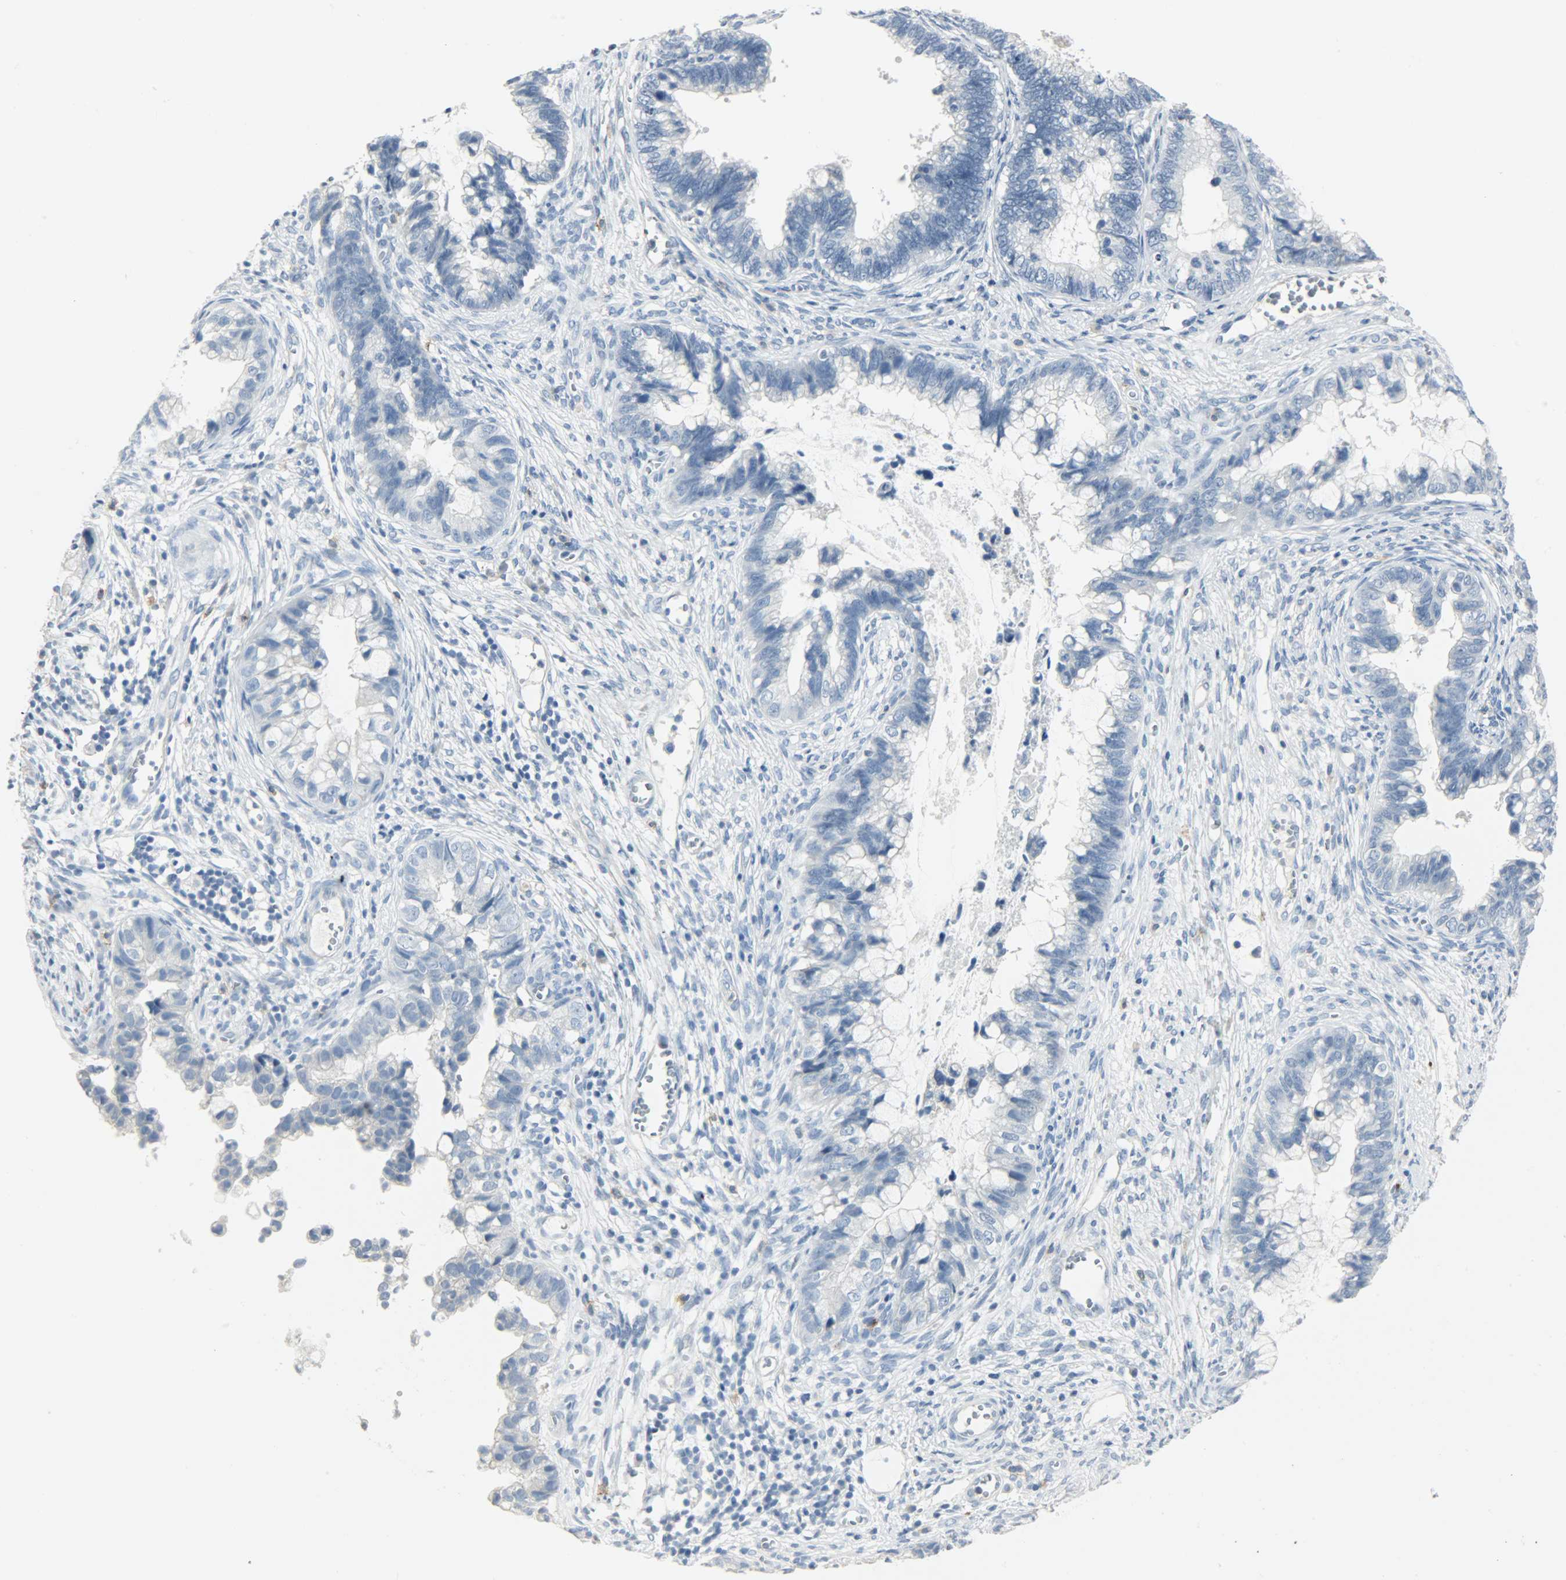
{"staining": {"intensity": "negative", "quantity": "none", "location": "none"}, "tissue": "cervical cancer", "cell_type": "Tumor cells", "image_type": "cancer", "snomed": [{"axis": "morphology", "description": "Adenocarcinoma, NOS"}, {"axis": "topography", "description": "Cervix"}], "caption": "The micrograph exhibits no significant expression in tumor cells of adenocarcinoma (cervical). The staining was performed using DAB (3,3'-diaminobenzidine) to visualize the protein expression in brown, while the nuclei were stained in blue with hematoxylin (Magnification: 20x).", "gene": "KIT", "patient": {"sex": "female", "age": 44}}